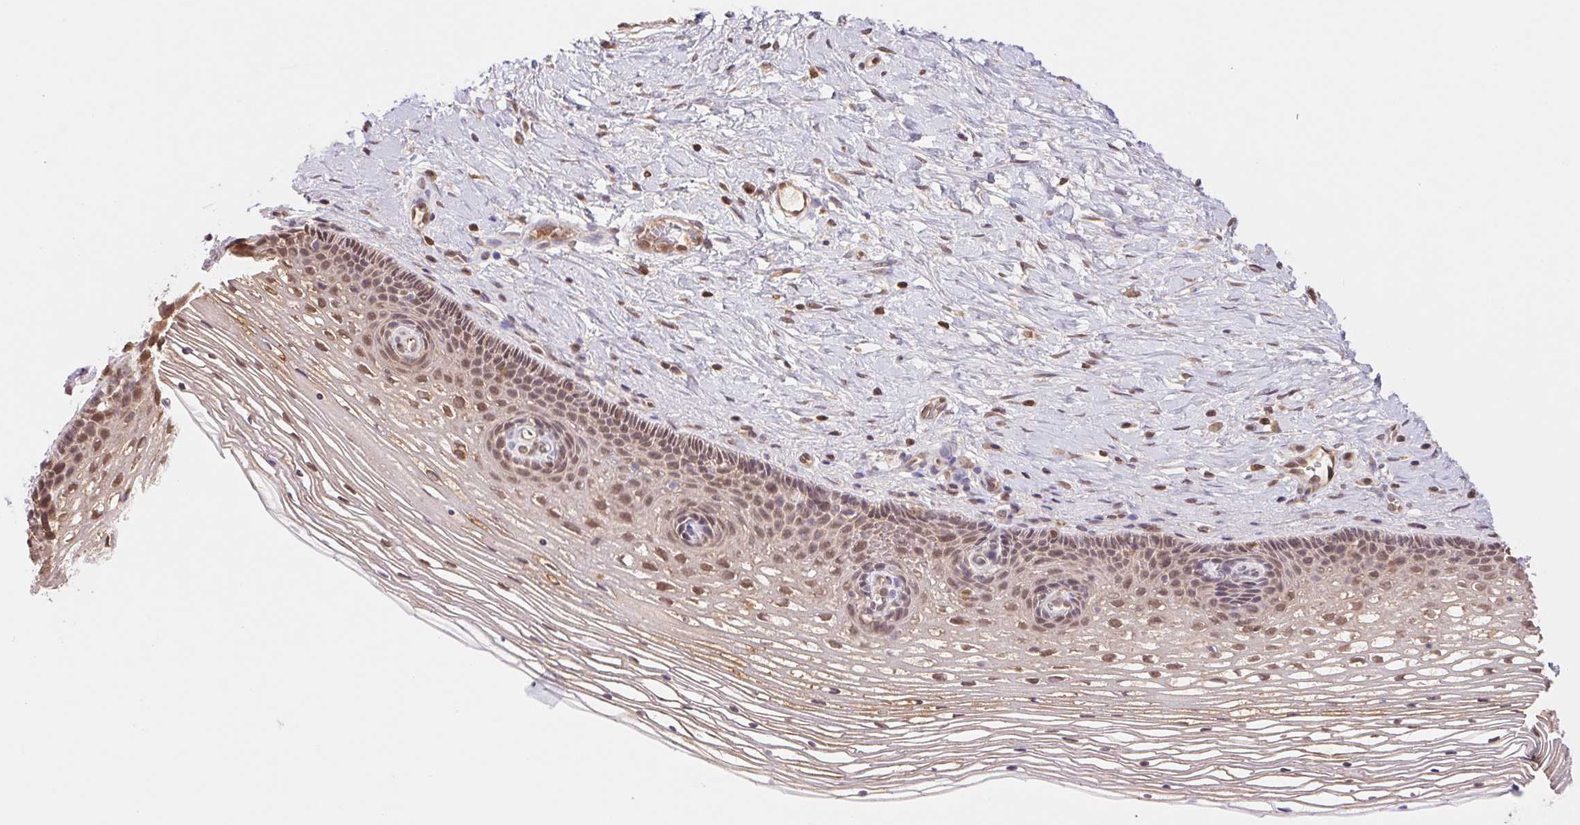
{"staining": {"intensity": "weak", "quantity": ">75%", "location": "nuclear"}, "tissue": "cervix", "cell_type": "Glandular cells", "image_type": "normal", "snomed": [{"axis": "morphology", "description": "Normal tissue, NOS"}, {"axis": "topography", "description": "Cervix"}], "caption": "Cervix was stained to show a protein in brown. There is low levels of weak nuclear staining in about >75% of glandular cells. The protein is shown in brown color, while the nuclei are stained blue.", "gene": "CDC123", "patient": {"sex": "female", "age": 34}}